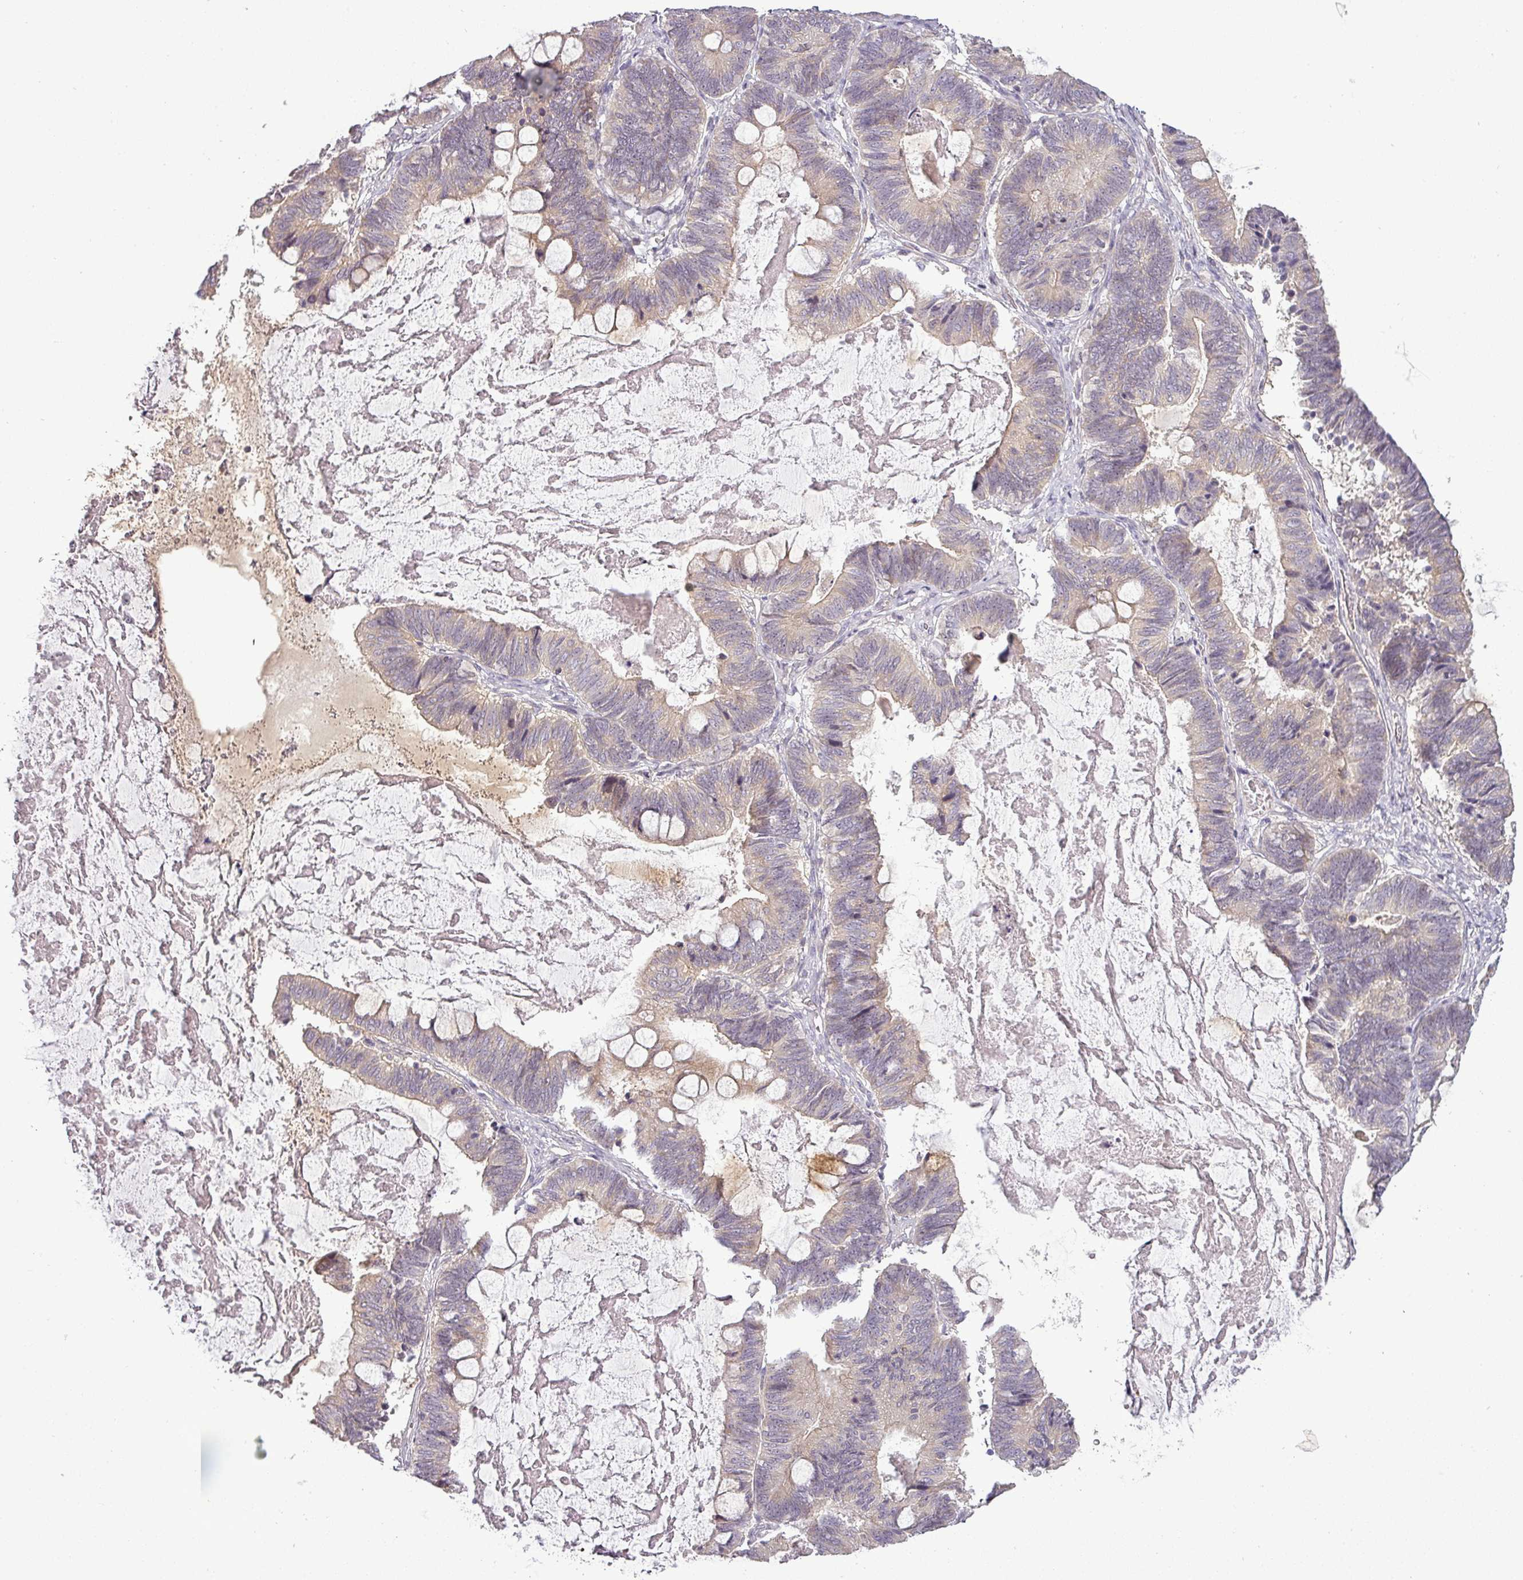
{"staining": {"intensity": "weak", "quantity": "<25%", "location": "cytoplasmic/membranous"}, "tissue": "ovarian cancer", "cell_type": "Tumor cells", "image_type": "cancer", "snomed": [{"axis": "morphology", "description": "Cystadenocarcinoma, mucinous, NOS"}, {"axis": "topography", "description": "Ovary"}], "caption": "Immunohistochemistry photomicrograph of neoplastic tissue: ovarian mucinous cystadenocarcinoma stained with DAB (3,3'-diaminobenzidine) displays no significant protein expression in tumor cells. (Immunohistochemistry (ihc), brightfield microscopy, high magnification).", "gene": "NIN", "patient": {"sex": "female", "age": 61}}